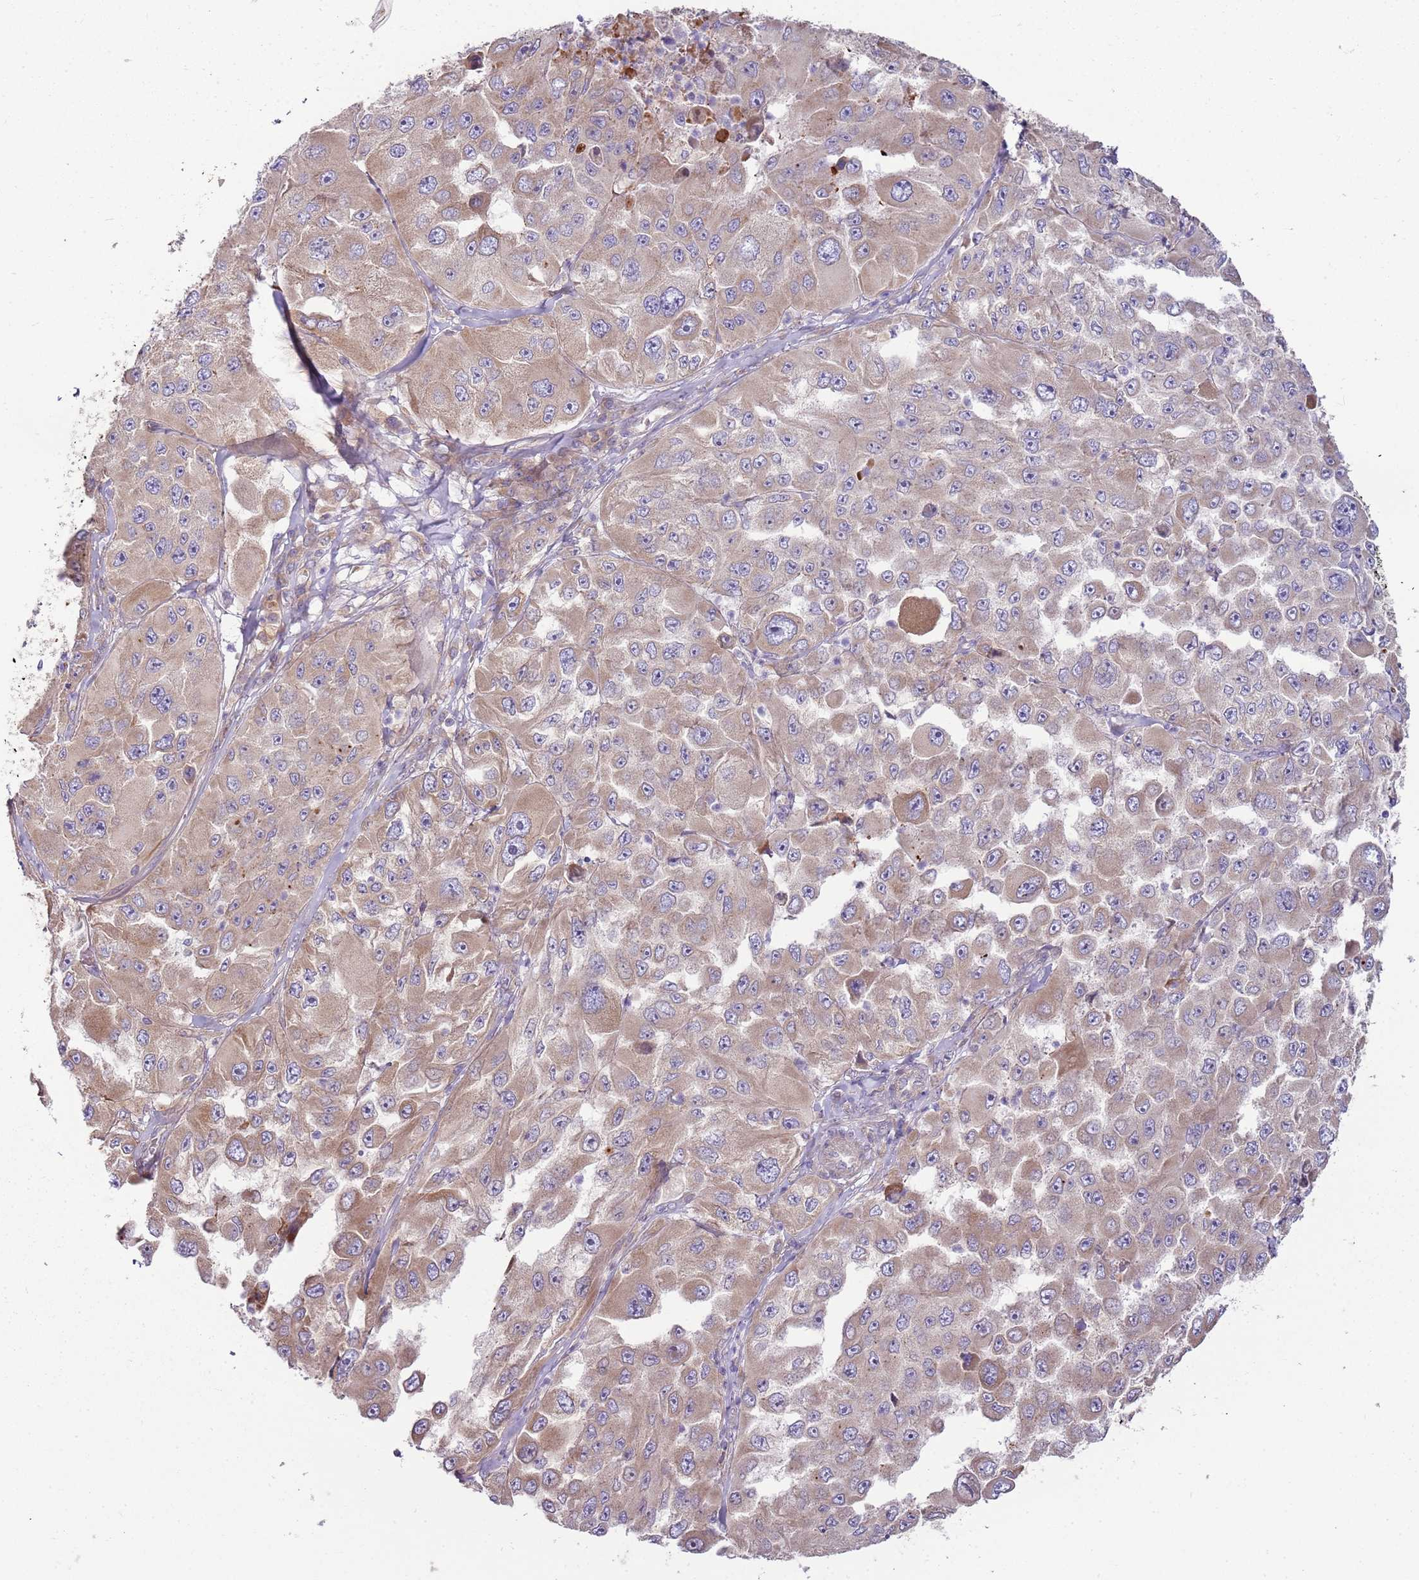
{"staining": {"intensity": "moderate", "quantity": ">75%", "location": "cytoplasmic/membranous"}, "tissue": "melanoma", "cell_type": "Tumor cells", "image_type": "cancer", "snomed": [{"axis": "morphology", "description": "Malignant melanoma, Metastatic site"}, {"axis": "topography", "description": "Lymph node"}], "caption": "A micrograph of human malignant melanoma (metastatic site) stained for a protein shows moderate cytoplasmic/membranous brown staining in tumor cells.", "gene": "EMC1", "patient": {"sex": "male", "age": 62}}